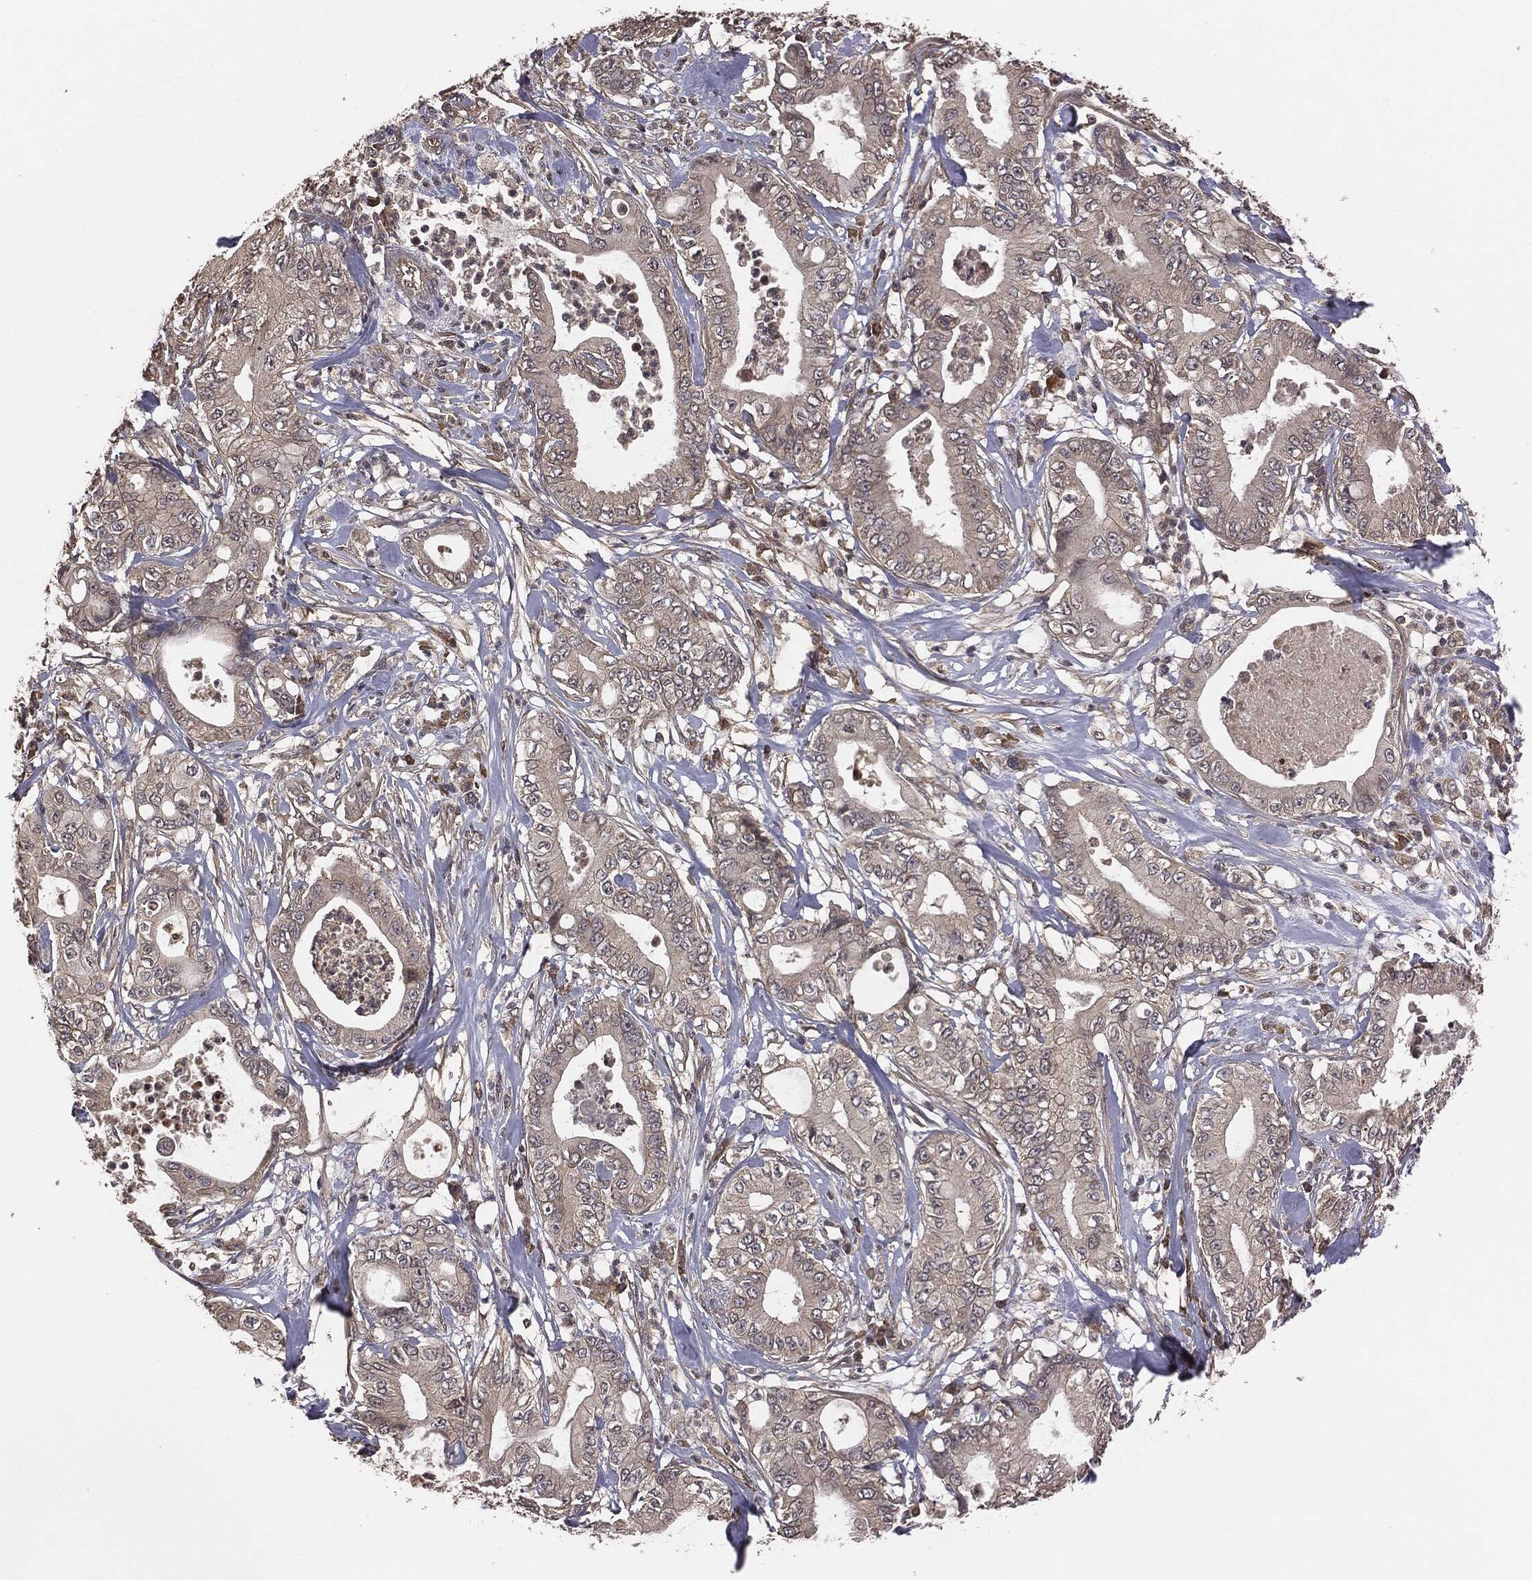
{"staining": {"intensity": "negative", "quantity": "none", "location": "none"}, "tissue": "pancreatic cancer", "cell_type": "Tumor cells", "image_type": "cancer", "snomed": [{"axis": "morphology", "description": "Adenocarcinoma, NOS"}, {"axis": "topography", "description": "Pancreas"}], "caption": "Histopathology image shows no protein expression in tumor cells of pancreatic cancer tissue.", "gene": "ERBIN", "patient": {"sex": "male", "age": 71}}